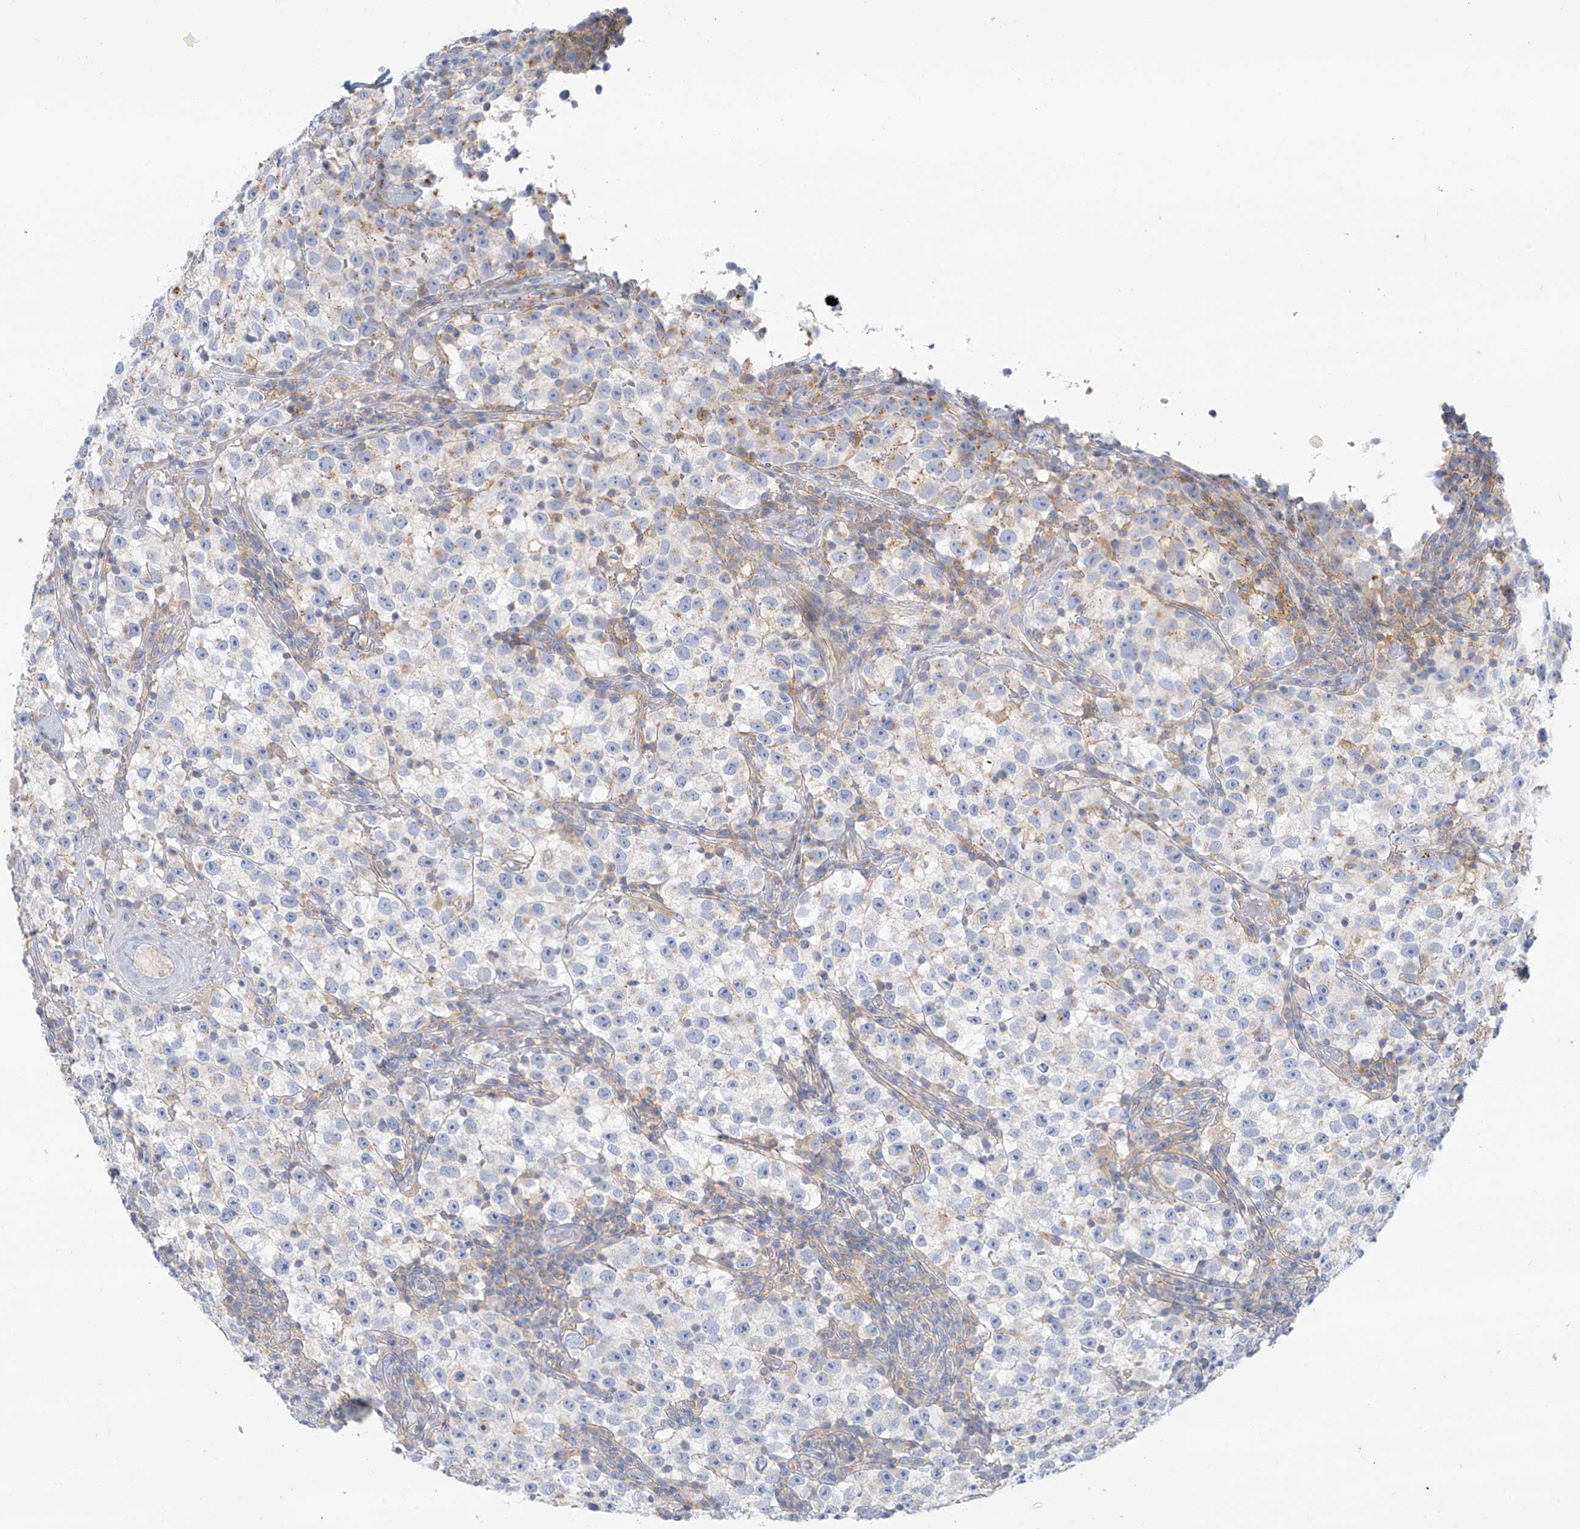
{"staining": {"intensity": "negative", "quantity": "none", "location": "none"}, "tissue": "testis cancer", "cell_type": "Tumor cells", "image_type": "cancer", "snomed": [{"axis": "morphology", "description": "Seminoma, NOS"}, {"axis": "topography", "description": "Testis"}], "caption": "Immunohistochemical staining of human testis cancer (seminoma) demonstrates no significant staining in tumor cells.", "gene": "SLC6A12", "patient": {"sex": "male", "age": 22}}